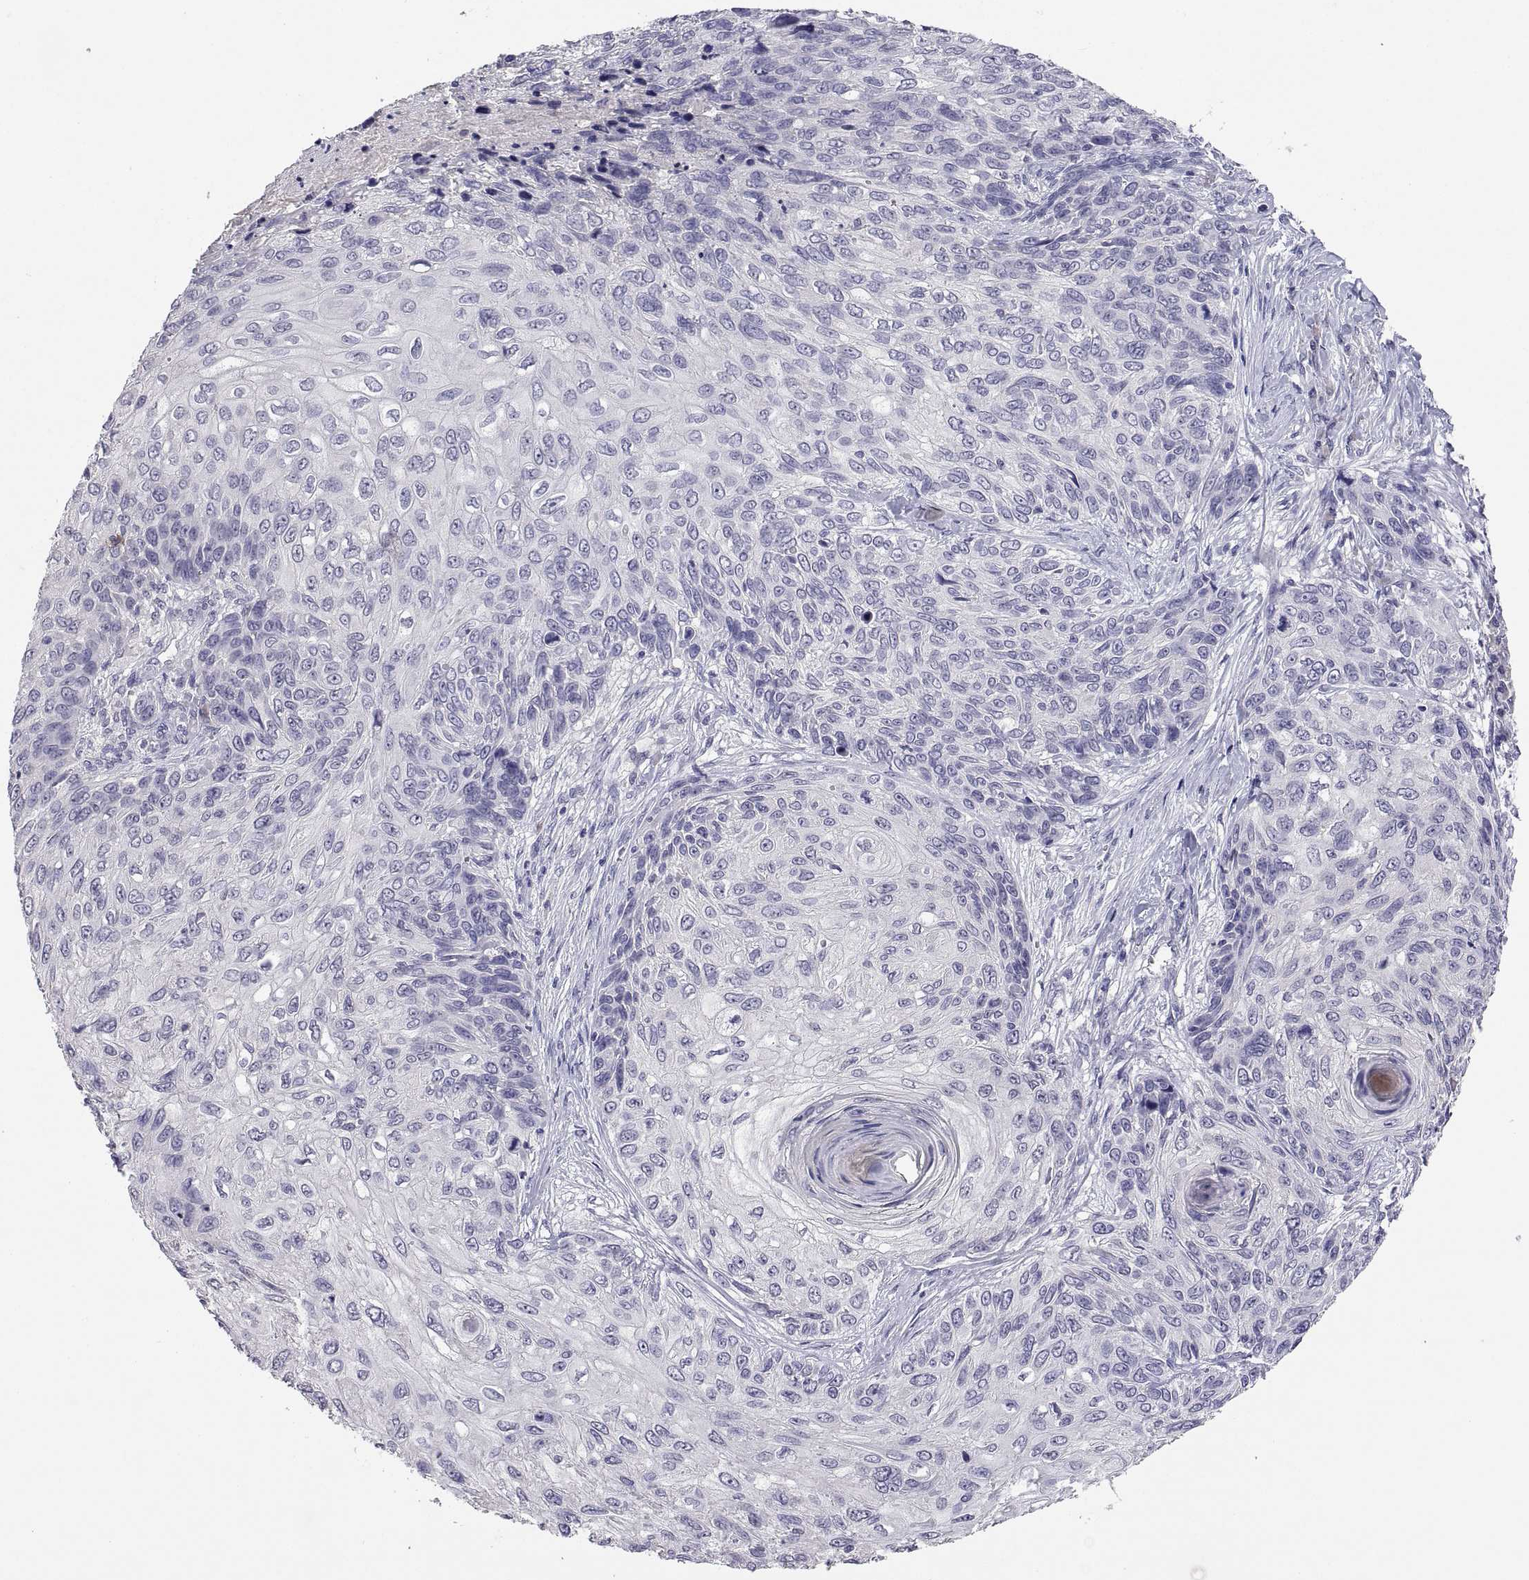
{"staining": {"intensity": "negative", "quantity": "none", "location": "none"}, "tissue": "skin cancer", "cell_type": "Tumor cells", "image_type": "cancer", "snomed": [{"axis": "morphology", "description": "Squamous cell carcinoma, NOS"}, {"axis": "topography", "description": "Skin"}], "caption": "DAB (3,3'-diaminobenzidine) immunohistochemical staining of human skin cancer demonstrates no significant positivity in tumor cells.", "gene": "MS4A1", "patient": {"sex": "male", "age": 92}}